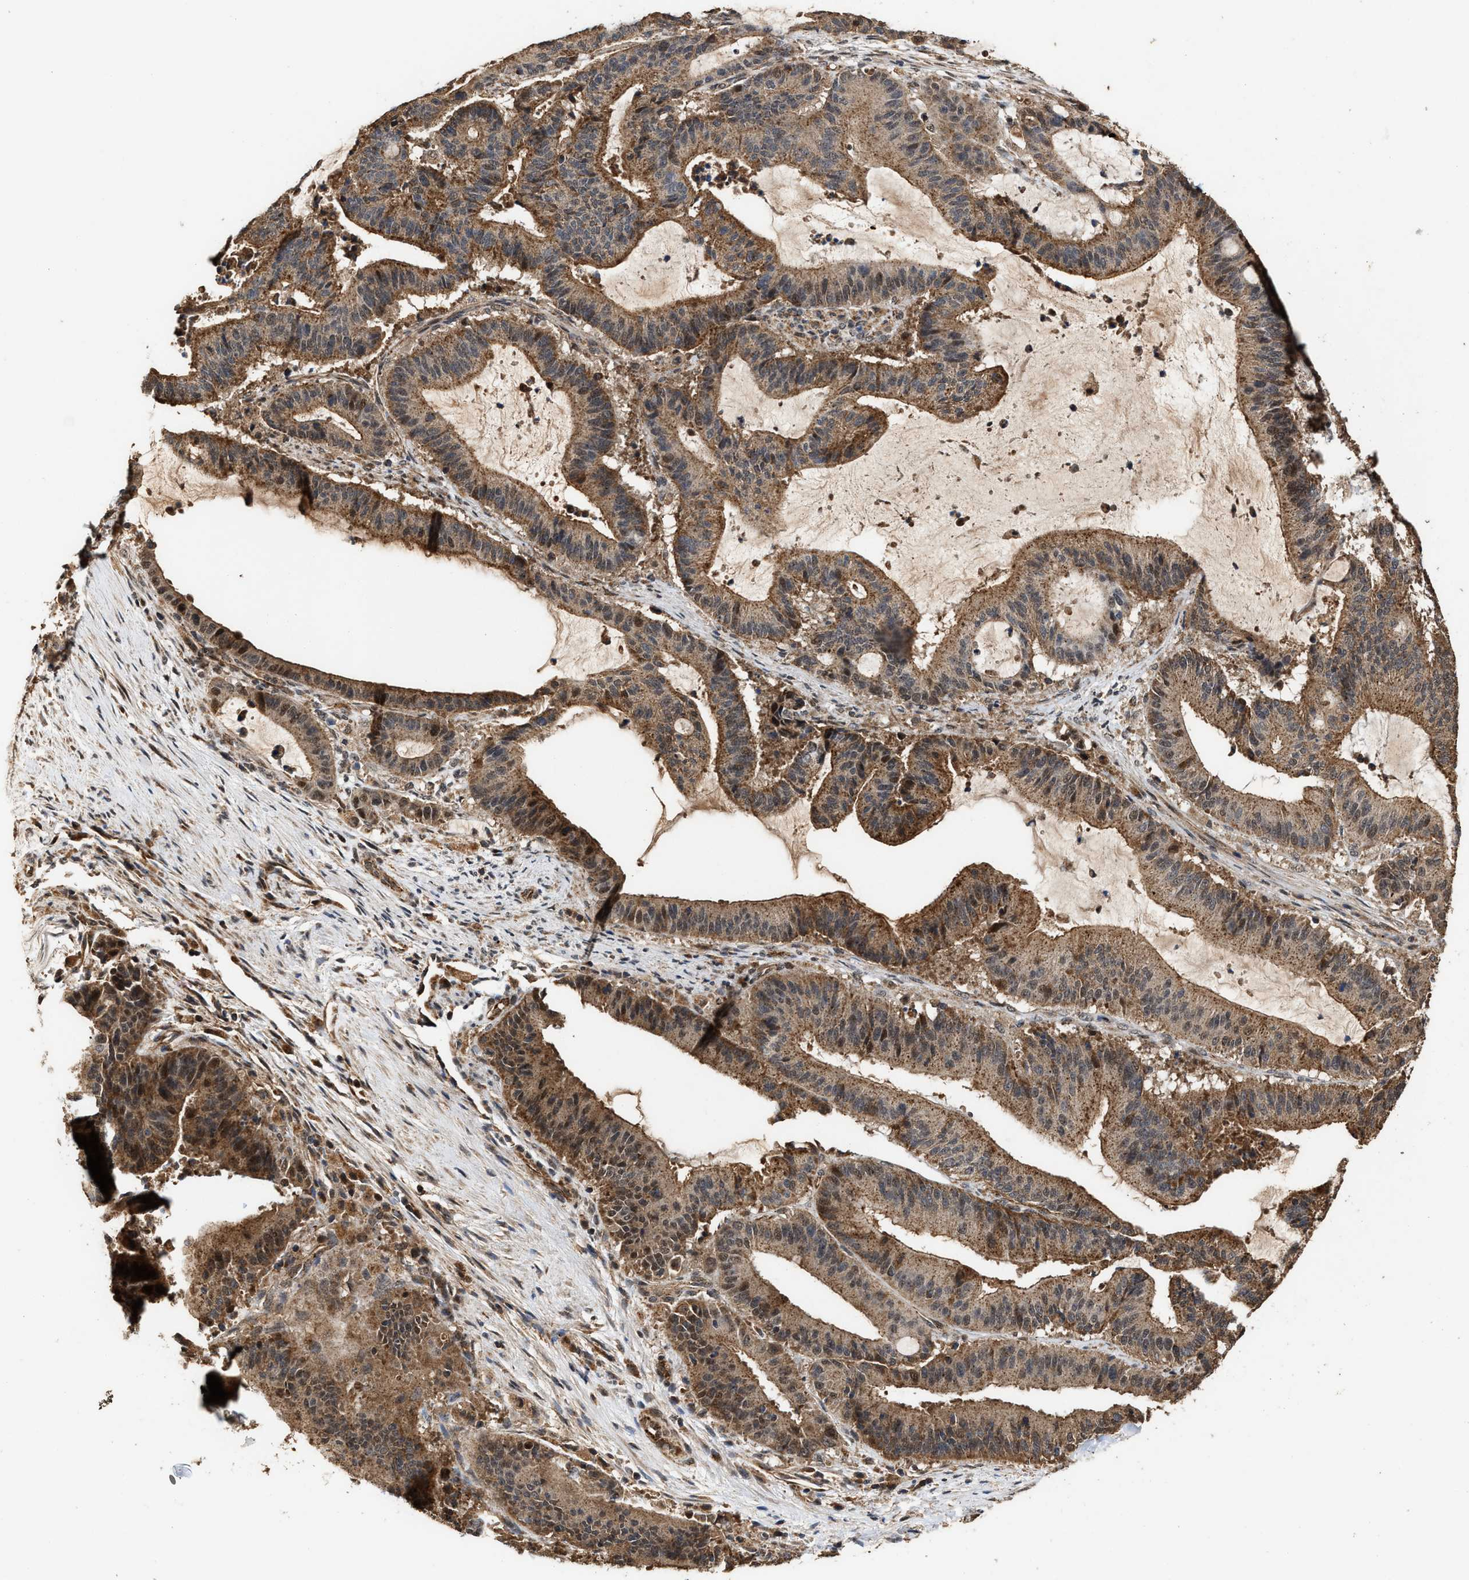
{"staining": {"intensity": "moderate", "quantity": ">75%", "location": "cytoplasmic/membranous,nuclear"}, "tissue": "liver cancer", "cell_type": "Tumor cells", "image_type": "cancer", "snomed": [{"axis": "morphology", "description": "Normal tissue, NOS"}, {"axis": "morphology", "description": "Cholangiocarcinoma"}, {"axis": "topography", "description": "Liver"}, {"axis": "topography", "description": "Peripheral nerve tissue"}], "caption": "Immunohistochemical staining of human cholangiocarcinoma (liver) shows medium levels of moderate cytoplasmic/membranous and nuclear protein staining in approximately >75% of tumor cells. (DAB (3,3'-diaminobenzidine) IHC, brown staining for protein, blue staining for nuclei).", "gene": "ZNHIT6", "patient": {"sex": "female", "age": 73}}